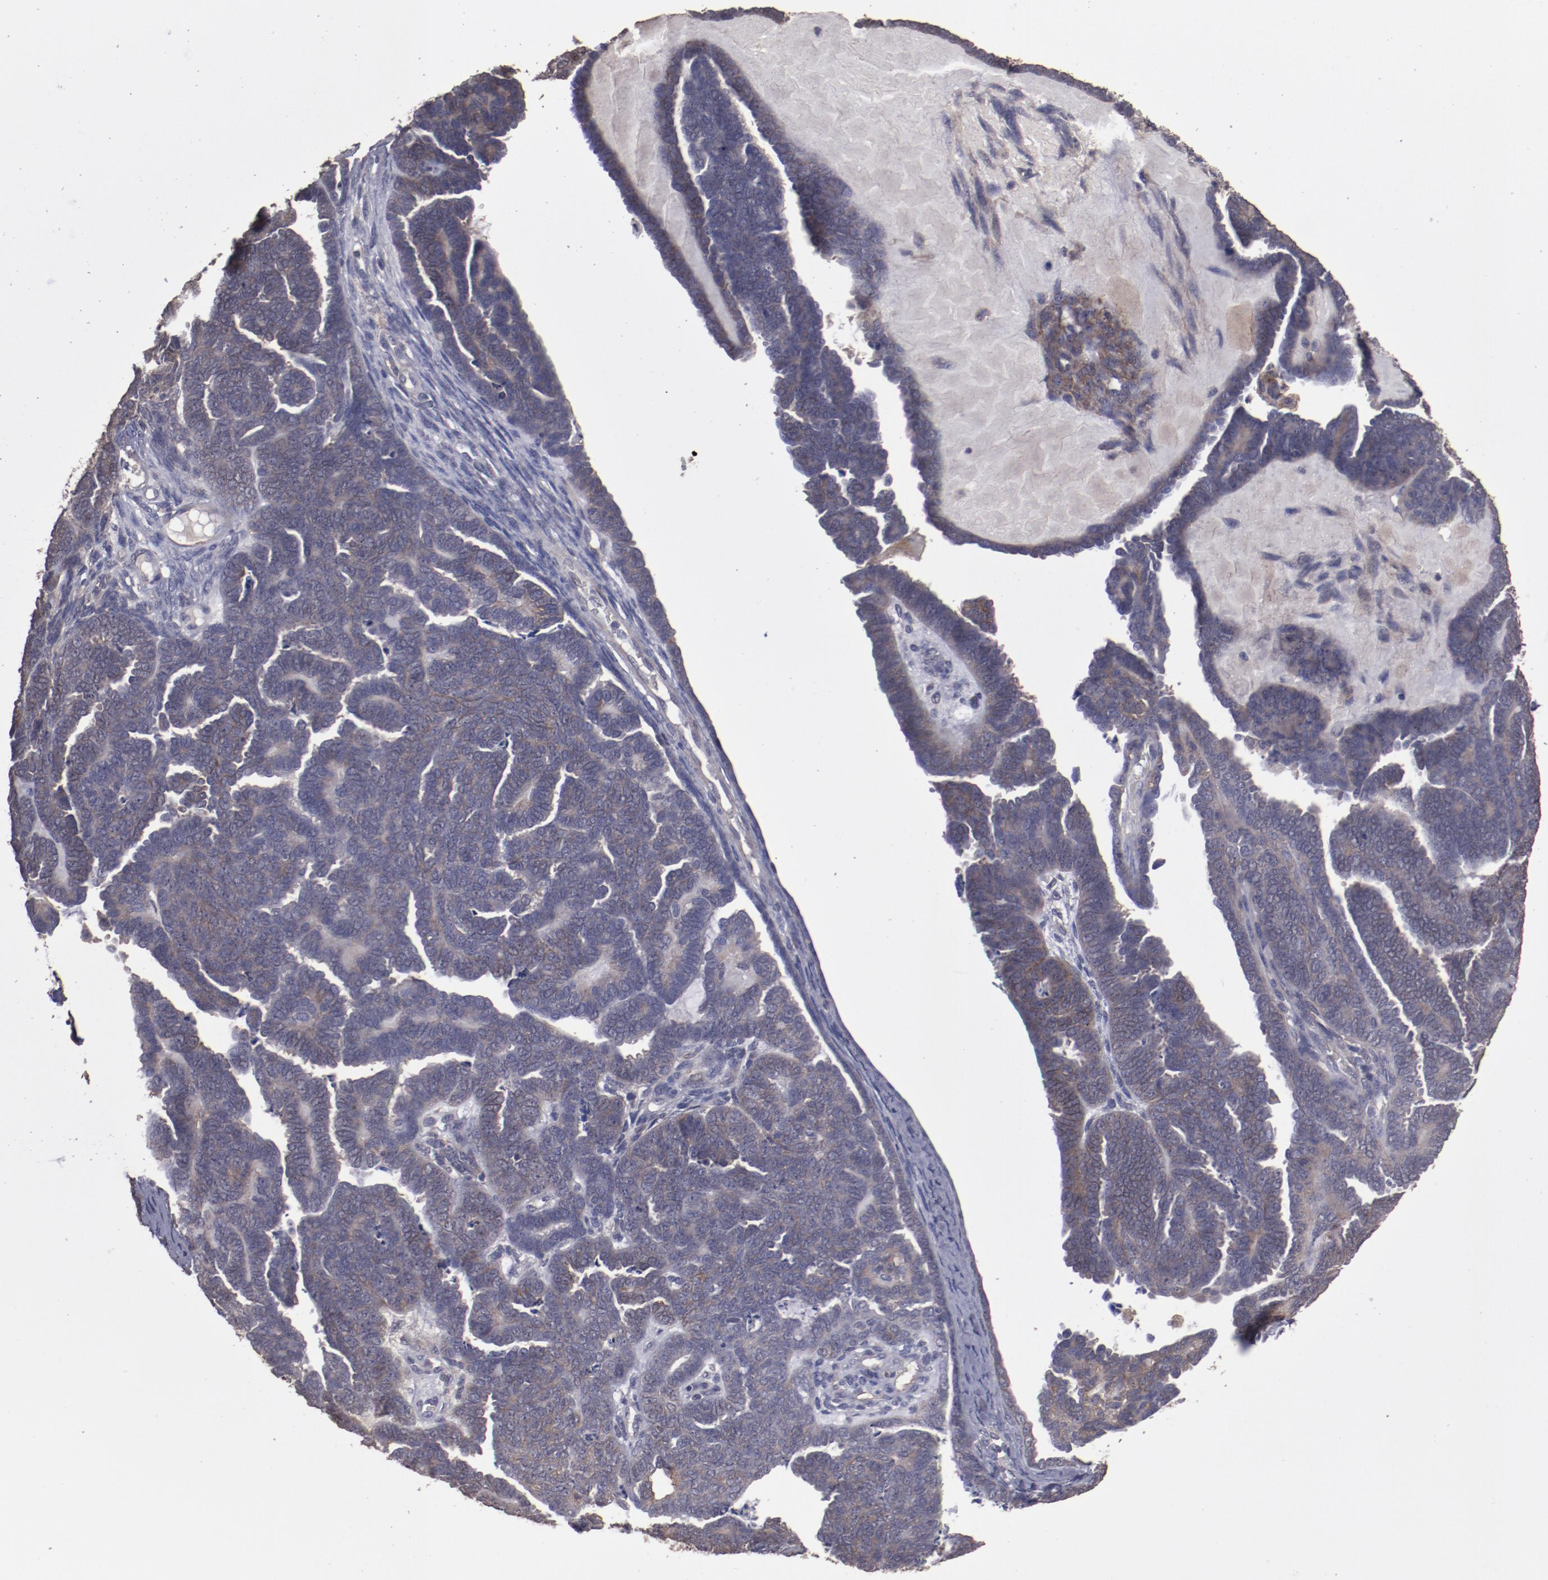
{"staining": {"intensity": "weak", "quantity": "25%-75%", "location": "cytoplasmic/membranous"}, "tissue": "endometrial cancer", "cell_type": "Tumor cells", "image_type": "cancer", "snomed": [{"axis": "morphology", "description": "Neoplasm, malignant, NOS"}, {"axis": "topography", "description": "Endometrium"}], "caption": "A brown stain labels weak cytoplasmic/membranous staining of a protein in human endometrial cancer (neoplasm (malignant)) tumor cells.", "gene": "FAT1", "patient": {"sex": "female", "age": 74}}